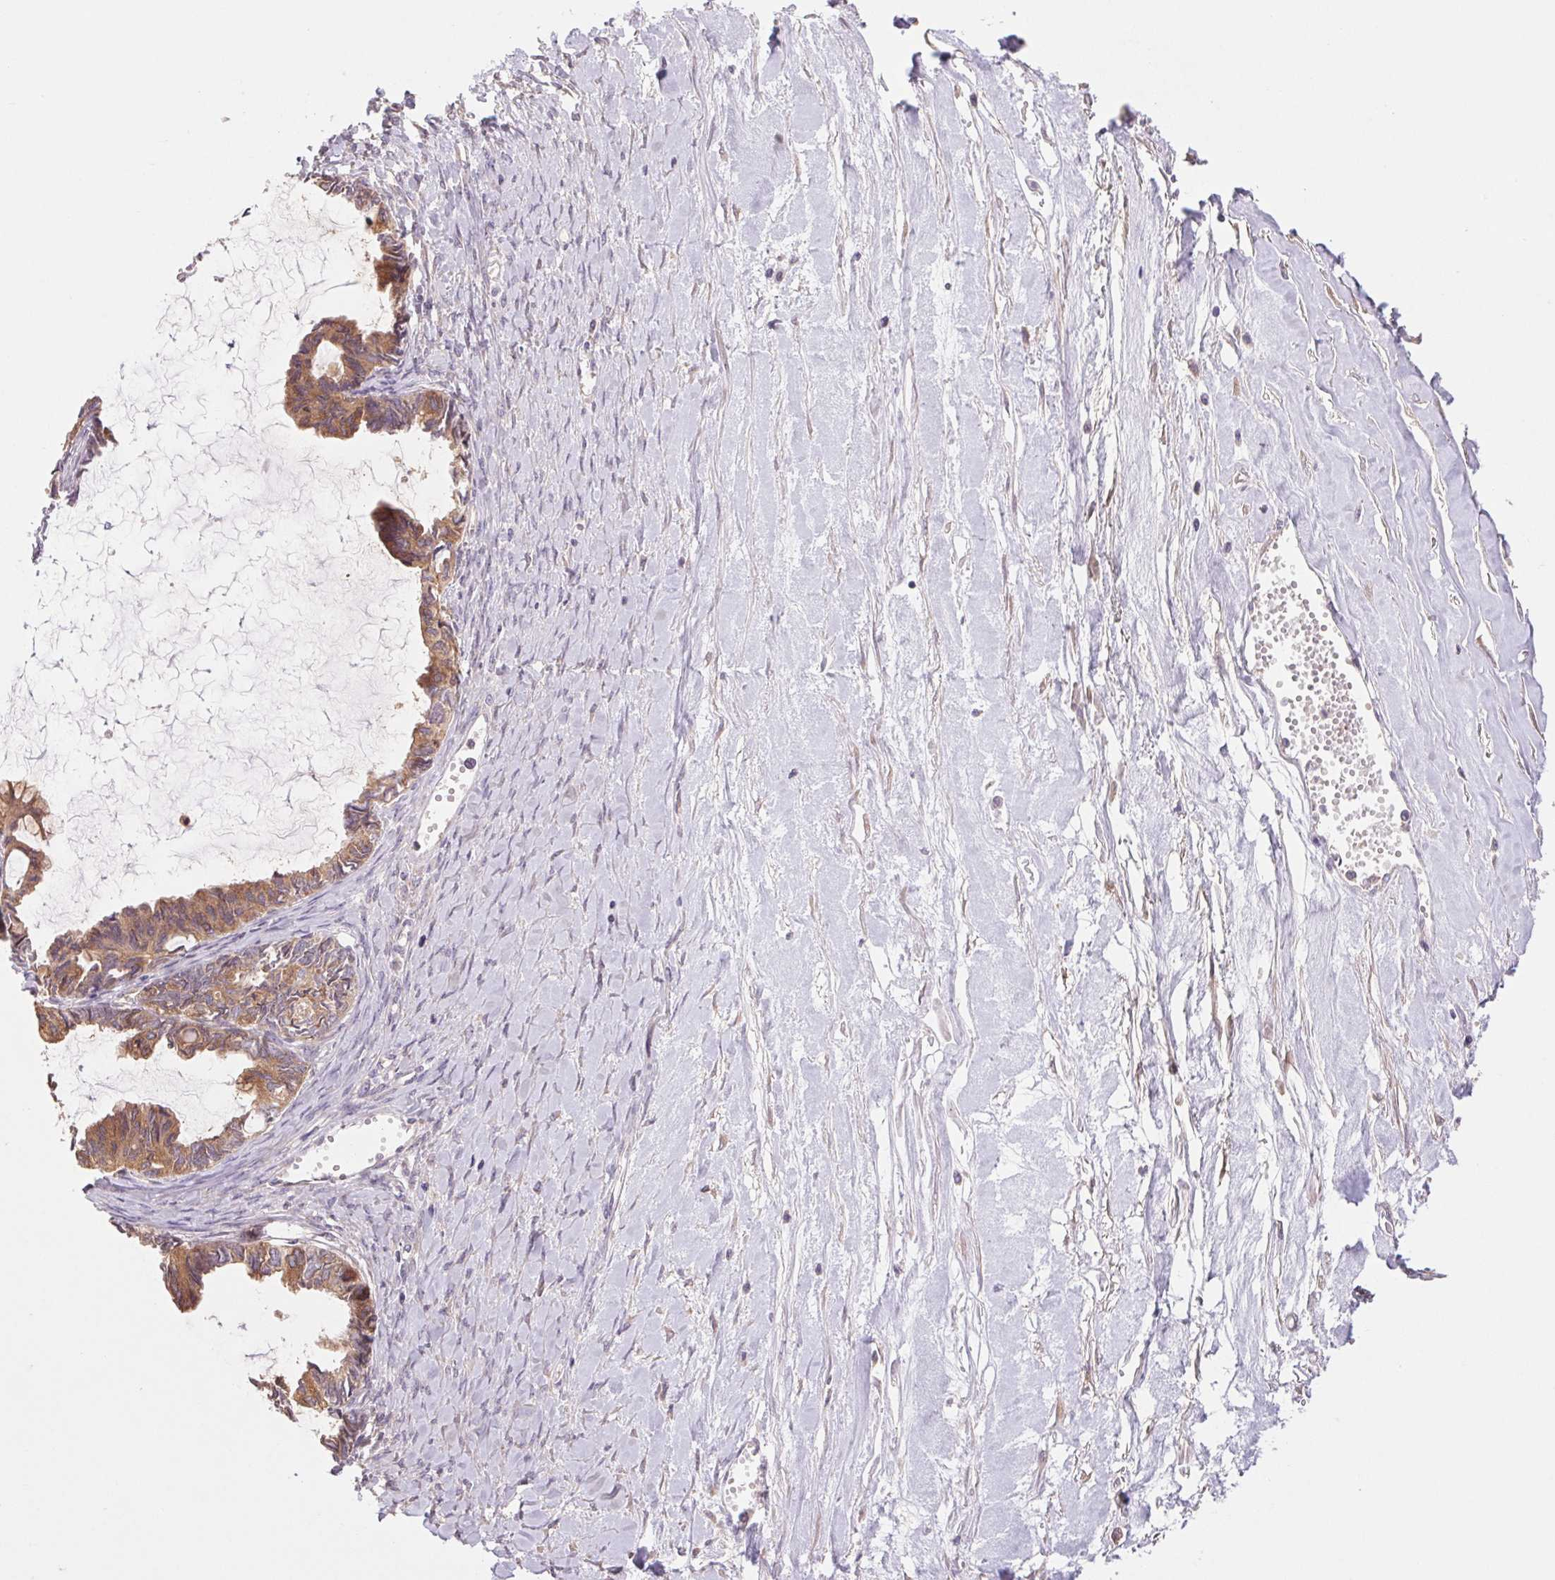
{"staining": {"intensity": "moderate", "quantity": ">75%", "location": "cytoplasmic/membranous"}, "tissue": "ovarian cancer", "cell_type": "Tumor cells", "image_type": "cancer", "snomed": [{"axis": "morphology", "description": "Cystadenocarcinoma, mucinous, NOS"}, {"axis": "topography", "description": "Ovary"}], "caption": "Ovarian cancer tissue displays moderate cytoplasmic/membranous staining in approximately >75% of tumor cells", "gene": "RAB1A", "patient": {"sex": "female", "age": 61}}